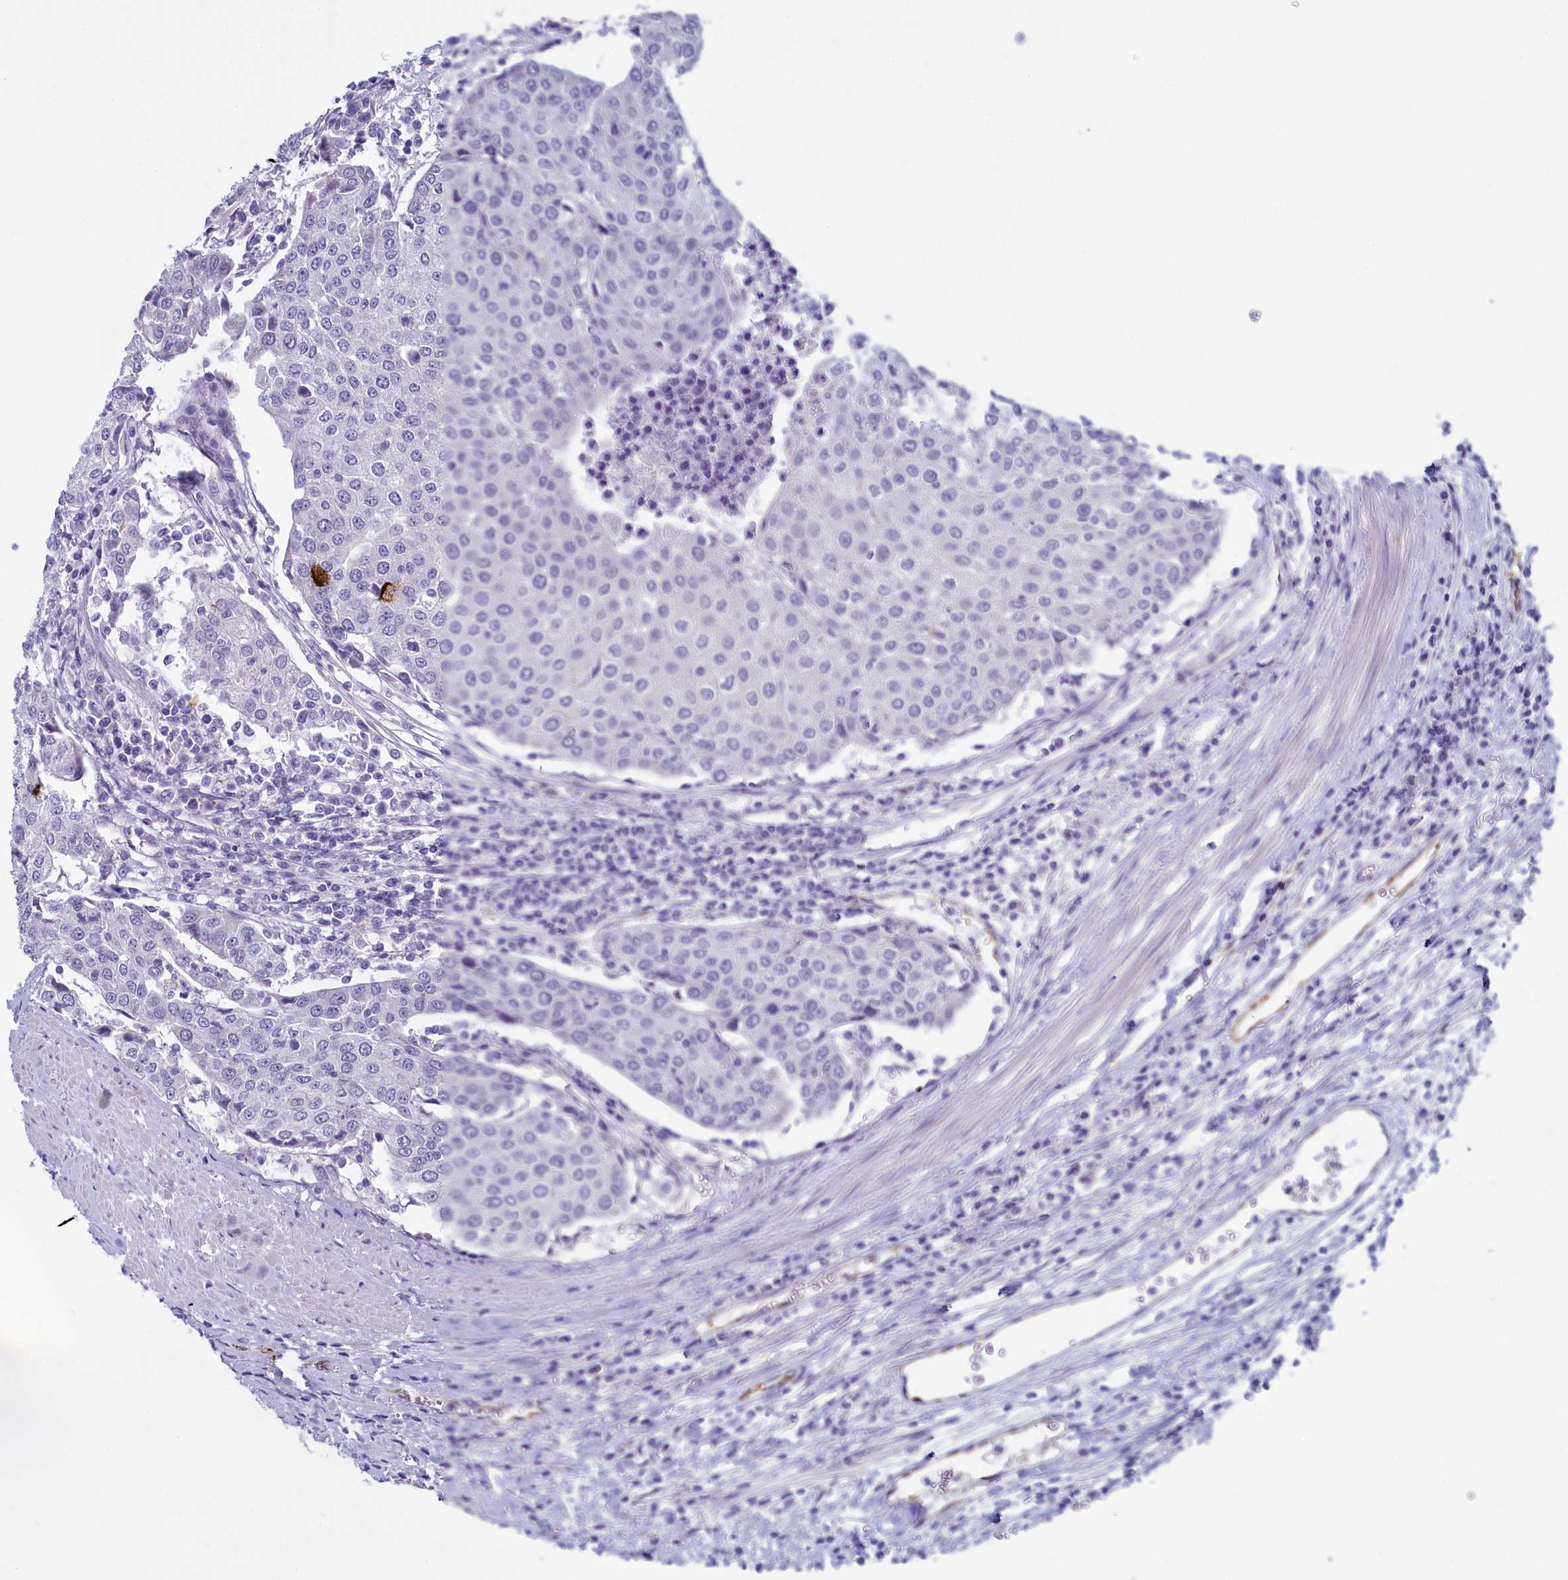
{"staining": {"intensity": "negative", "quantity": "none", "location": "none"}, "tissue": "urothelial cancer", "cell_type": "Tumor cells", "image_type": "cancer", "snomed": [{"axis": "morphology", "description": "Urothelial carcinoma, High grade"}, {"axis": "topography", "description": "Urinary bladder"}], "caption": "The micrograph shows no staining of tumor cells in urothelial carcinoma (high-grade).", "gene": "INSC", "patient": {"sex": "female", "age": 85}}